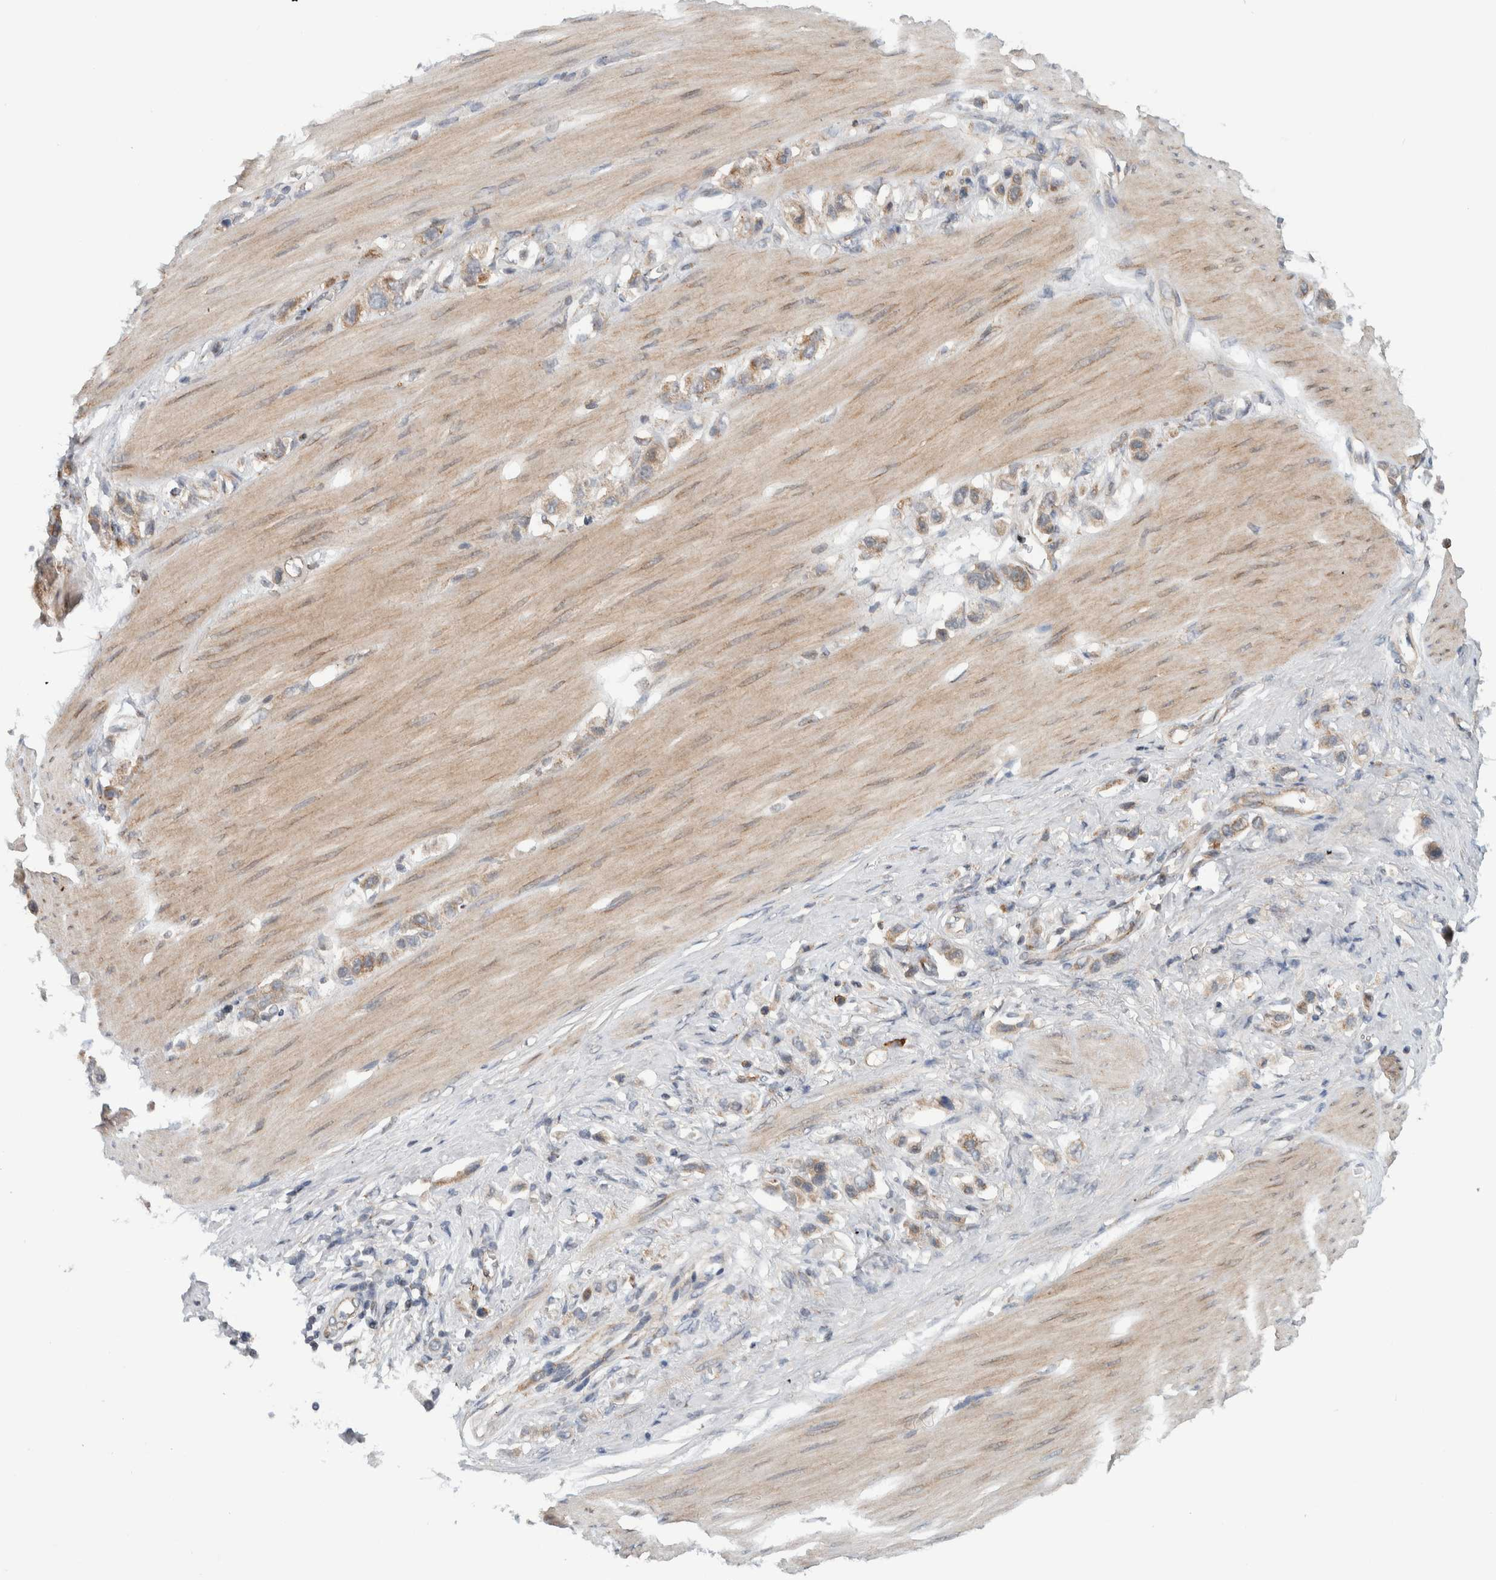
{"staining": {"intensity": "moderate", "quantity": ">75%", "location": "cytoplasmic/membranous"}, "tissue": "stomach cancer", "cell_type": "Tumor cells", "image_type": "cancer", "snomed": [{"axis": "morphology", "description": "Adenocarcinoma, NOS"}, {"axis": "topography", "description": "Stomach"}], "caption": "Protein expression analysis of human stomach adenocarcinoma reveals moderate cytoplasmic/membranous staining in about >75% of tumor cells.", "gene": "RERE", "patient": {"sex": "female", "age": 65}}